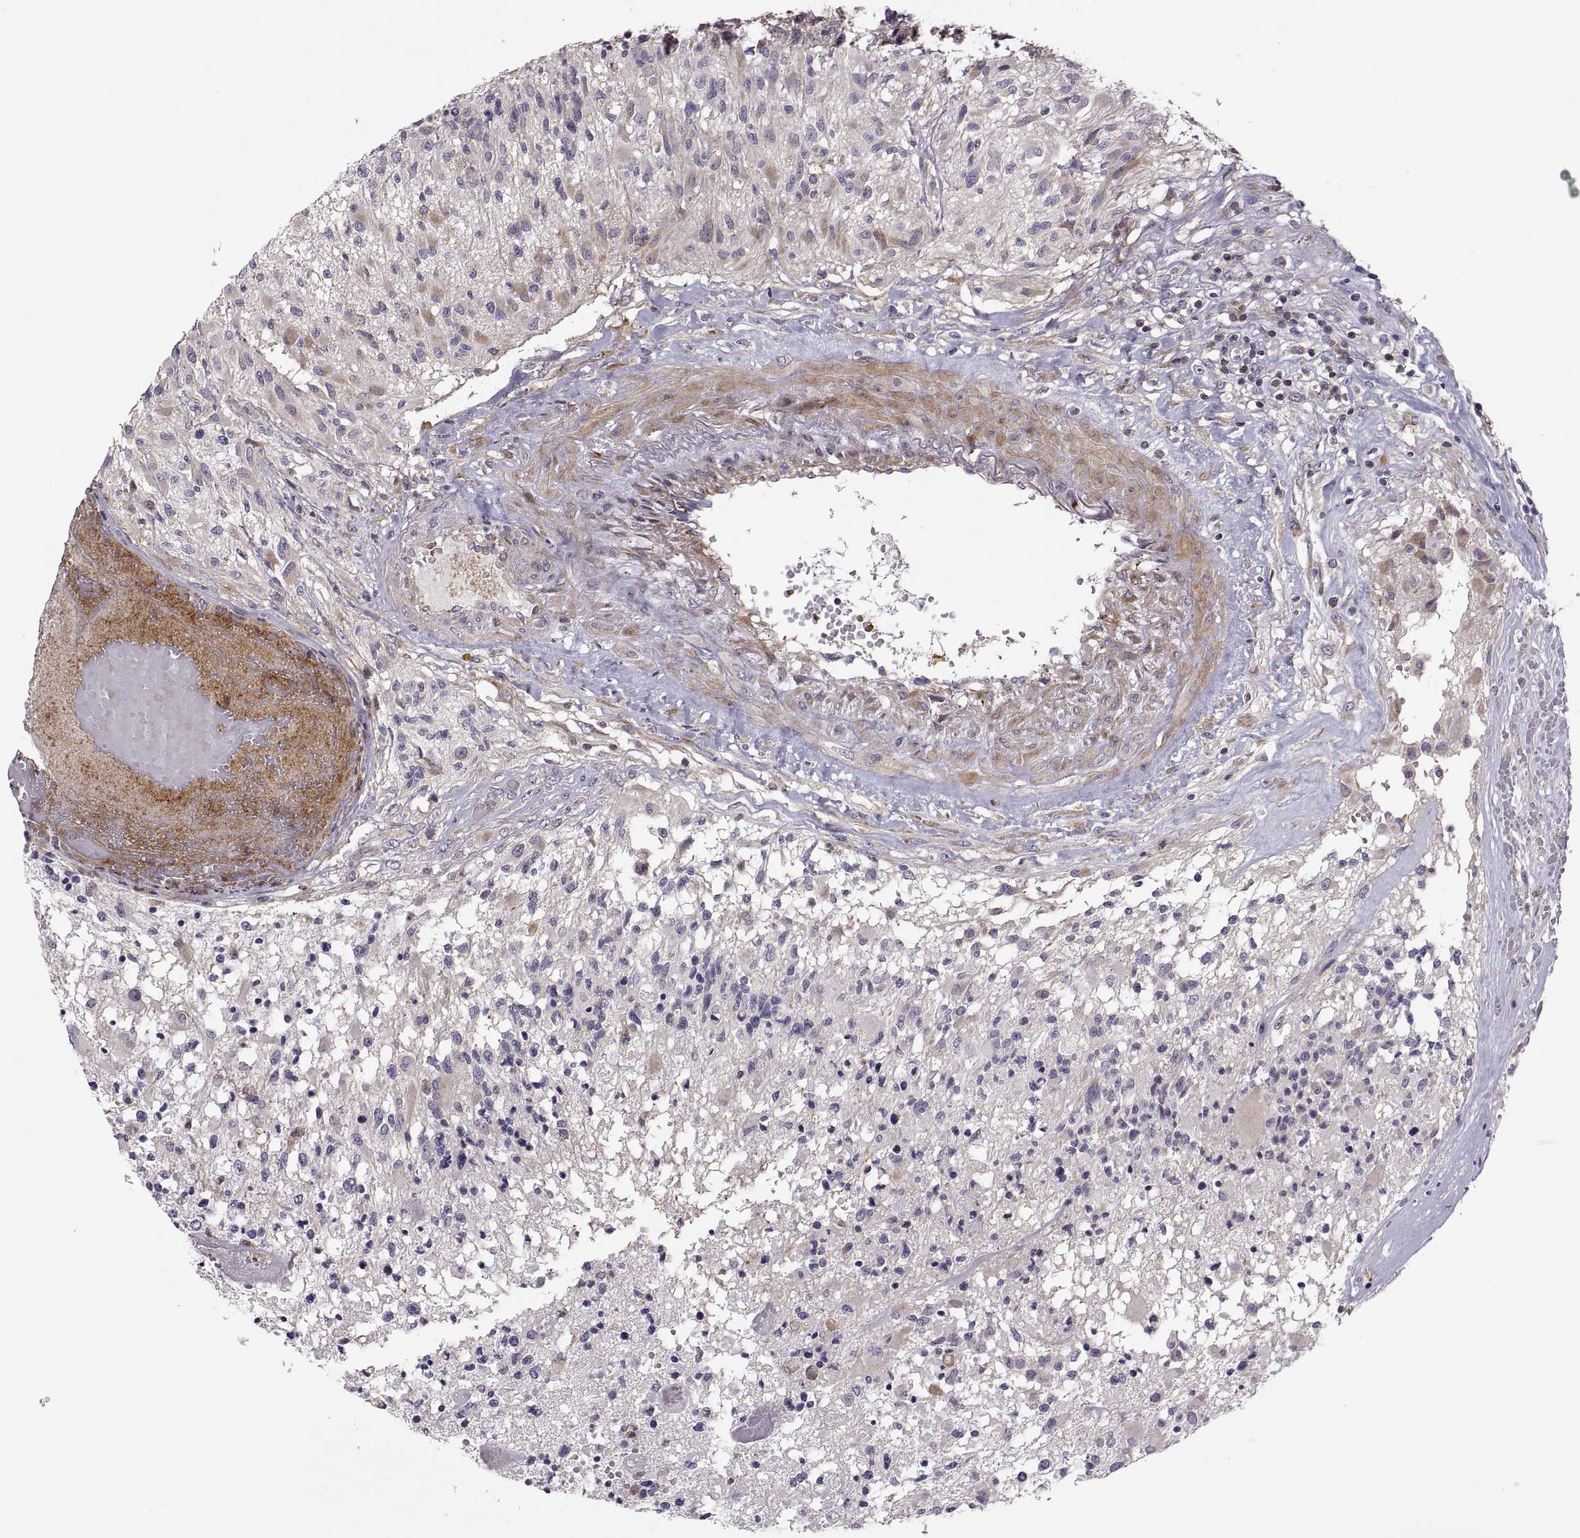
{"staining": {"intensity": "moderate", "quantity": "25%-75%", "location": "cytoplasmic/membranous"}, "tissue": "glioma", "cell_type": "Tumor cells", "image_type": "cancer", "snomed": [{"axis": "morphology", "description": "Glioma, malignant, High grade"}, {"axis": "topography", "description": "Brain"}], "caption": "Immunohistochemical staining of human glioma reveals medium levels of moderate cytoplasmic/membranous staining in about 25%-75% of tumor cells.", "gene": "SPATA32", "patient": {"sex": "female", "age": 63}}